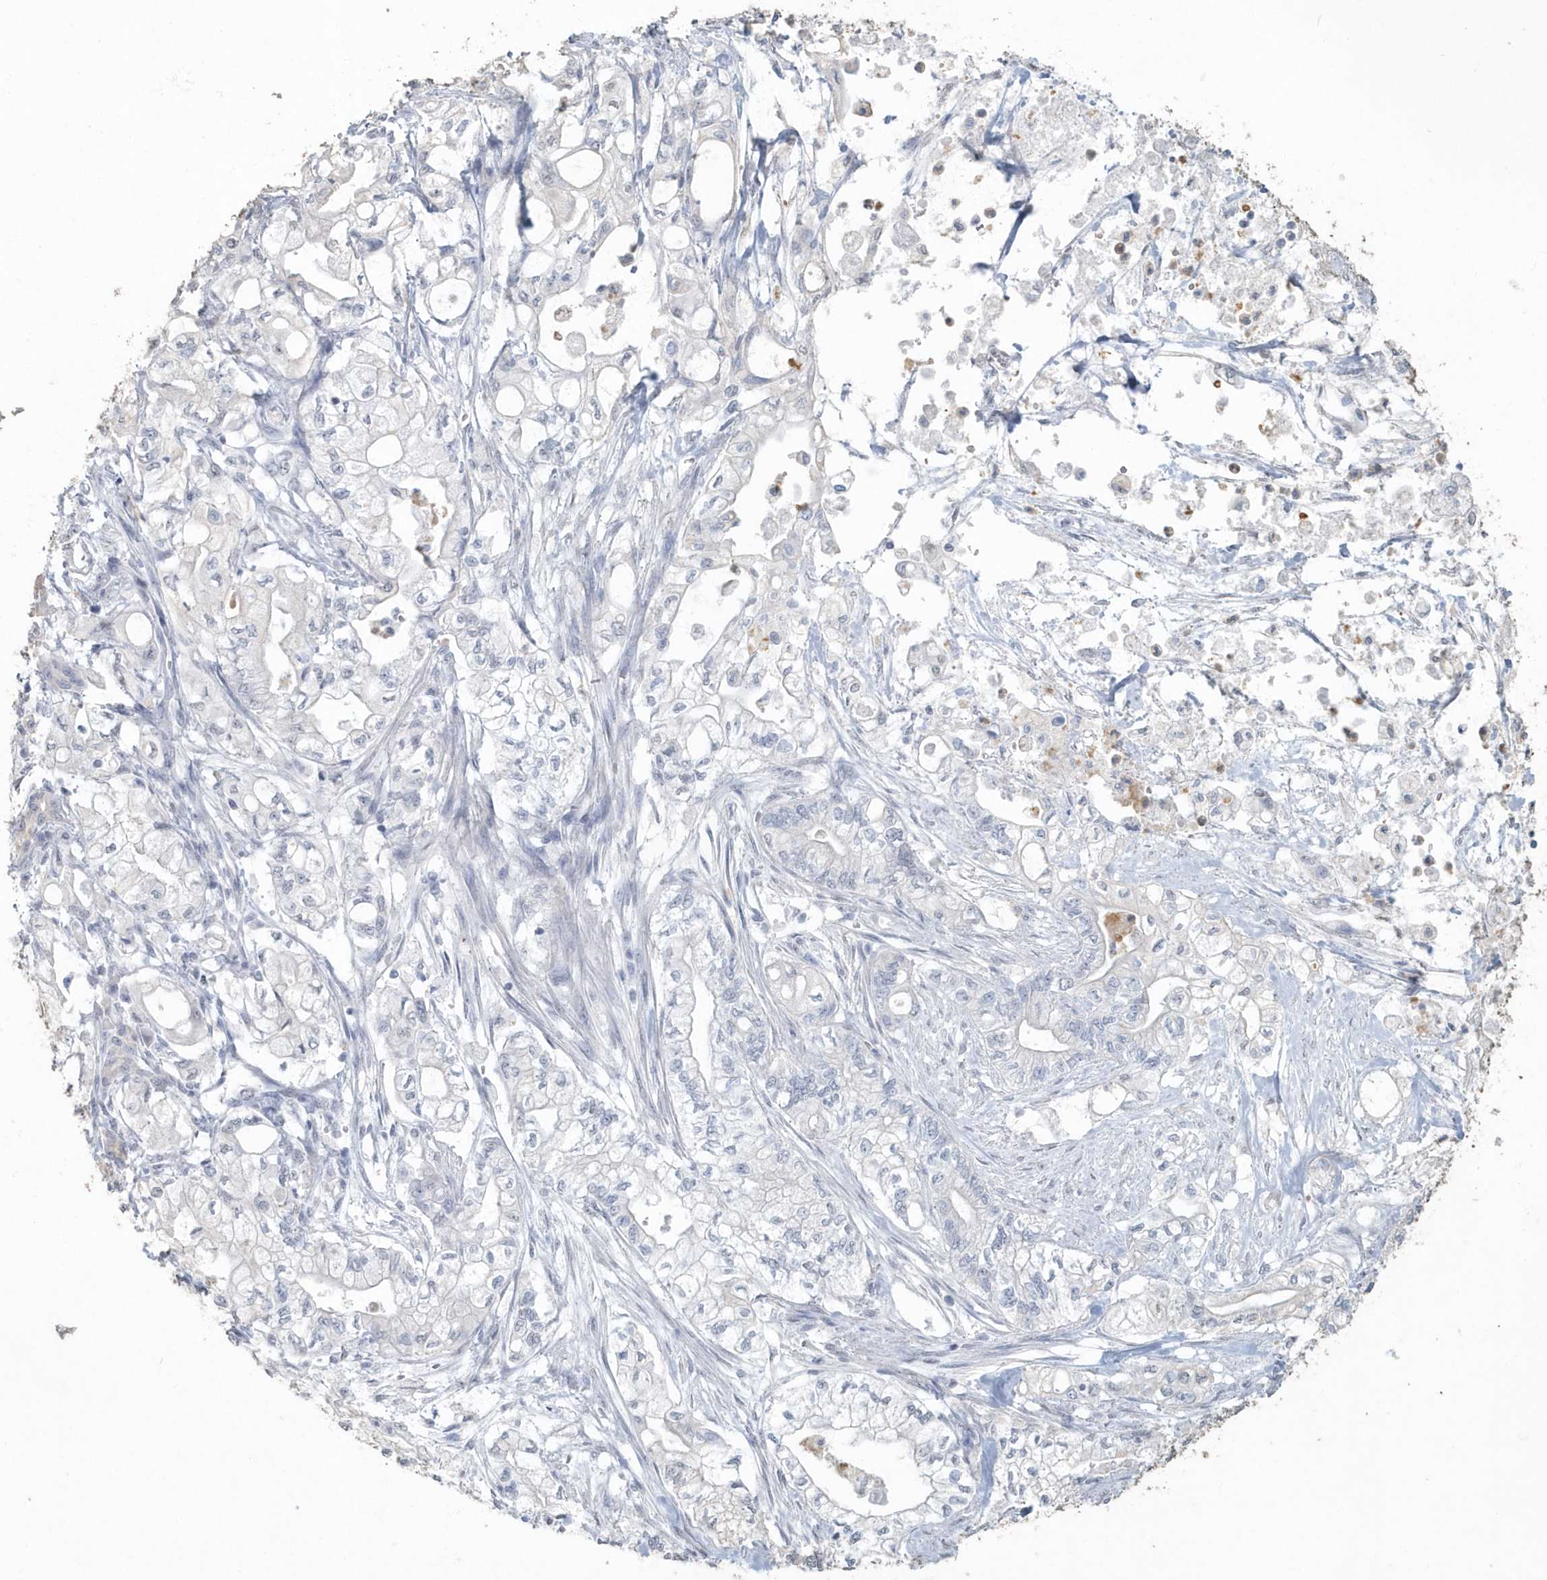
{"staining": {"intensity": "negative", "quantity": "none", "location": "none"}, "tissue": "pancreatic cancer", "cell_type": "Tumor cells", "image_type": "cancer", "snomed": [{"axis": "morphology", "description": "Adenocarcinoma, NOS"}, {"axis": "topography", "description": "Pancreas"}], "caption": "Human adenocarcinoma (pancreatic) stained for a protein using IHC demonstrates no staining in tumor cells.", "gene": "MYOT", "patient": {"sex": "male", "age": 79}}